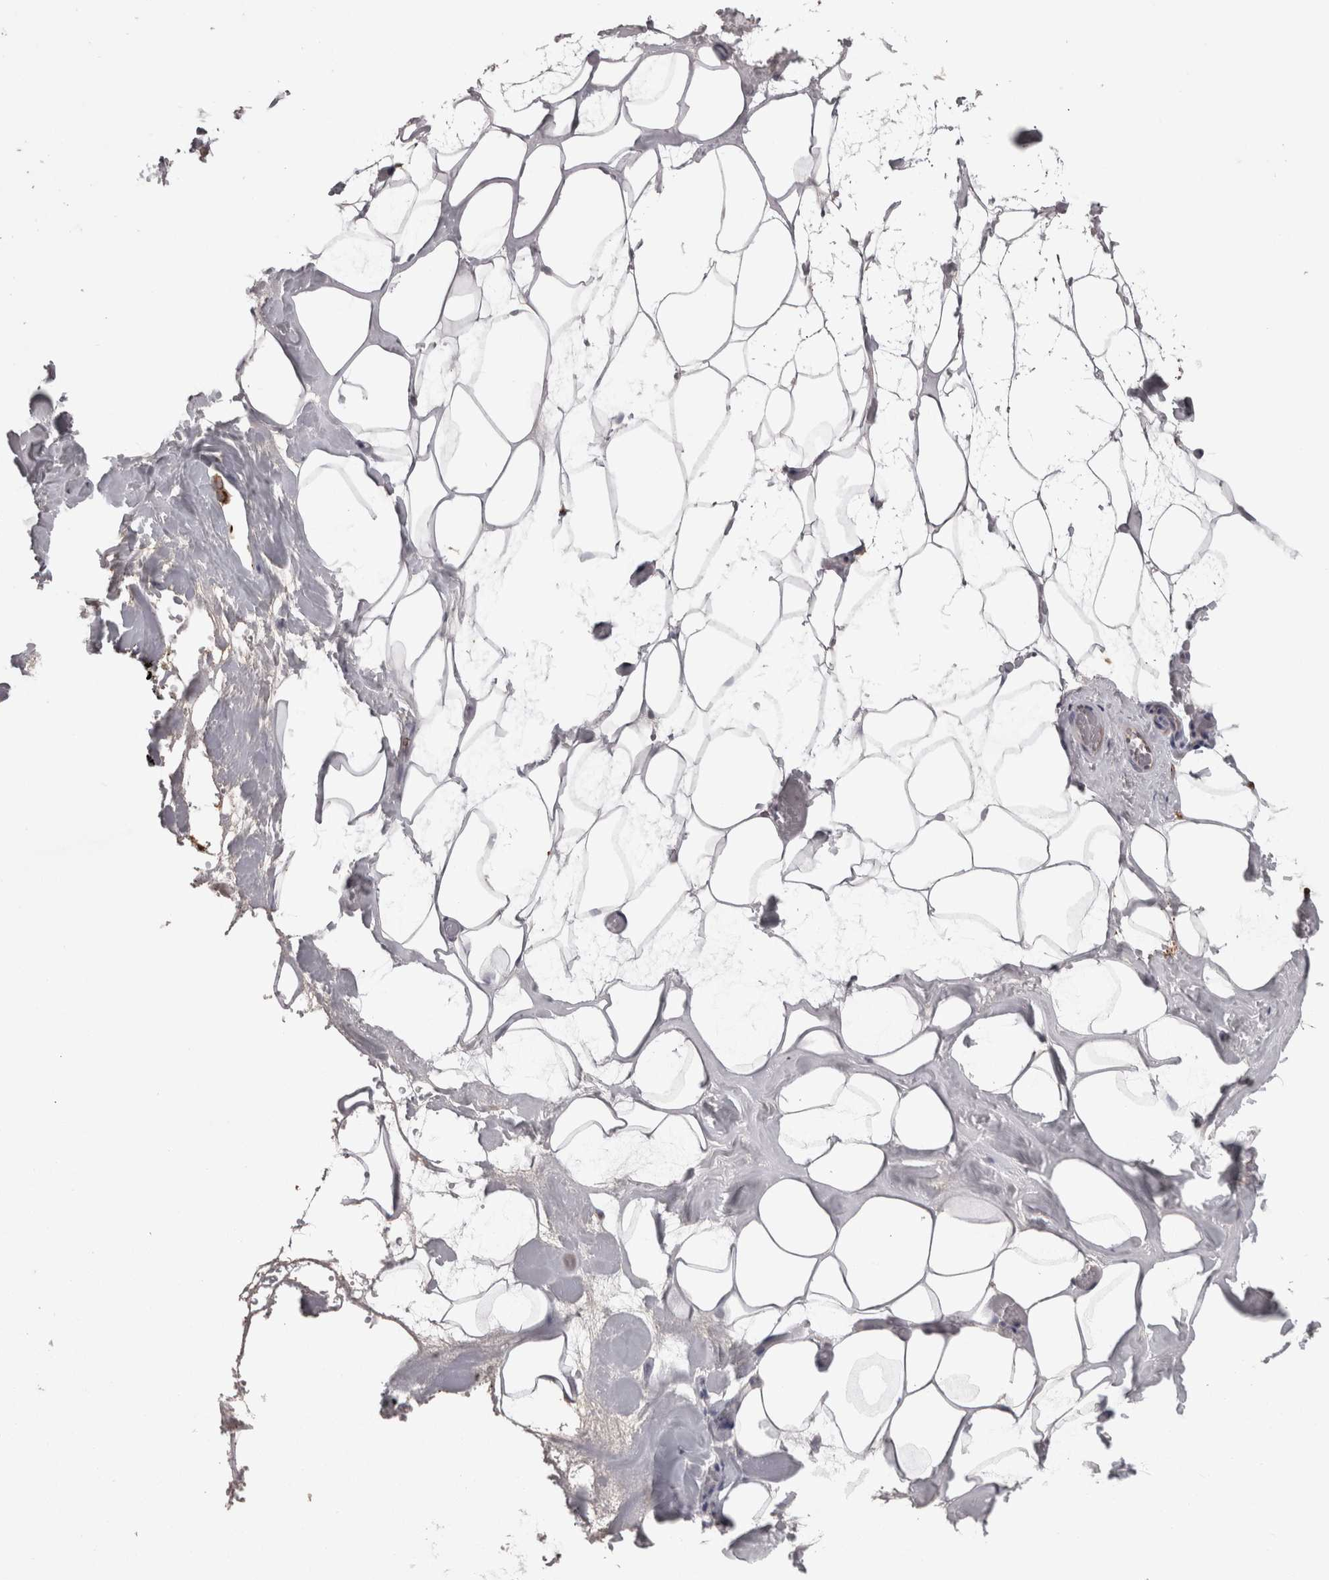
{"staining": {"intensity": "negative", "quantity": "none", "location": "none"}, "tissue": "adipose tissue", "cell_type": "Adipocytes", "image_type": "normal", "snomed": [{"axis": "morphology", "description": "Normal tissue, NOS"}, {"axis": "morphology", "description": "Fibrosis, NOS"}, {"axis": "topography", "description": "Breast"}, {"axis": "topography", "description": "Adipose tissue"}], "caption": "IHC photomicrograph of benign adipose tissue: human adipose tissue stained with DAB (3,3'-diaminobenzidine) displays no significant protein positivity in adipocytes.", "gene": "PON3", "patient": {"sex": "female", "age": 39}}